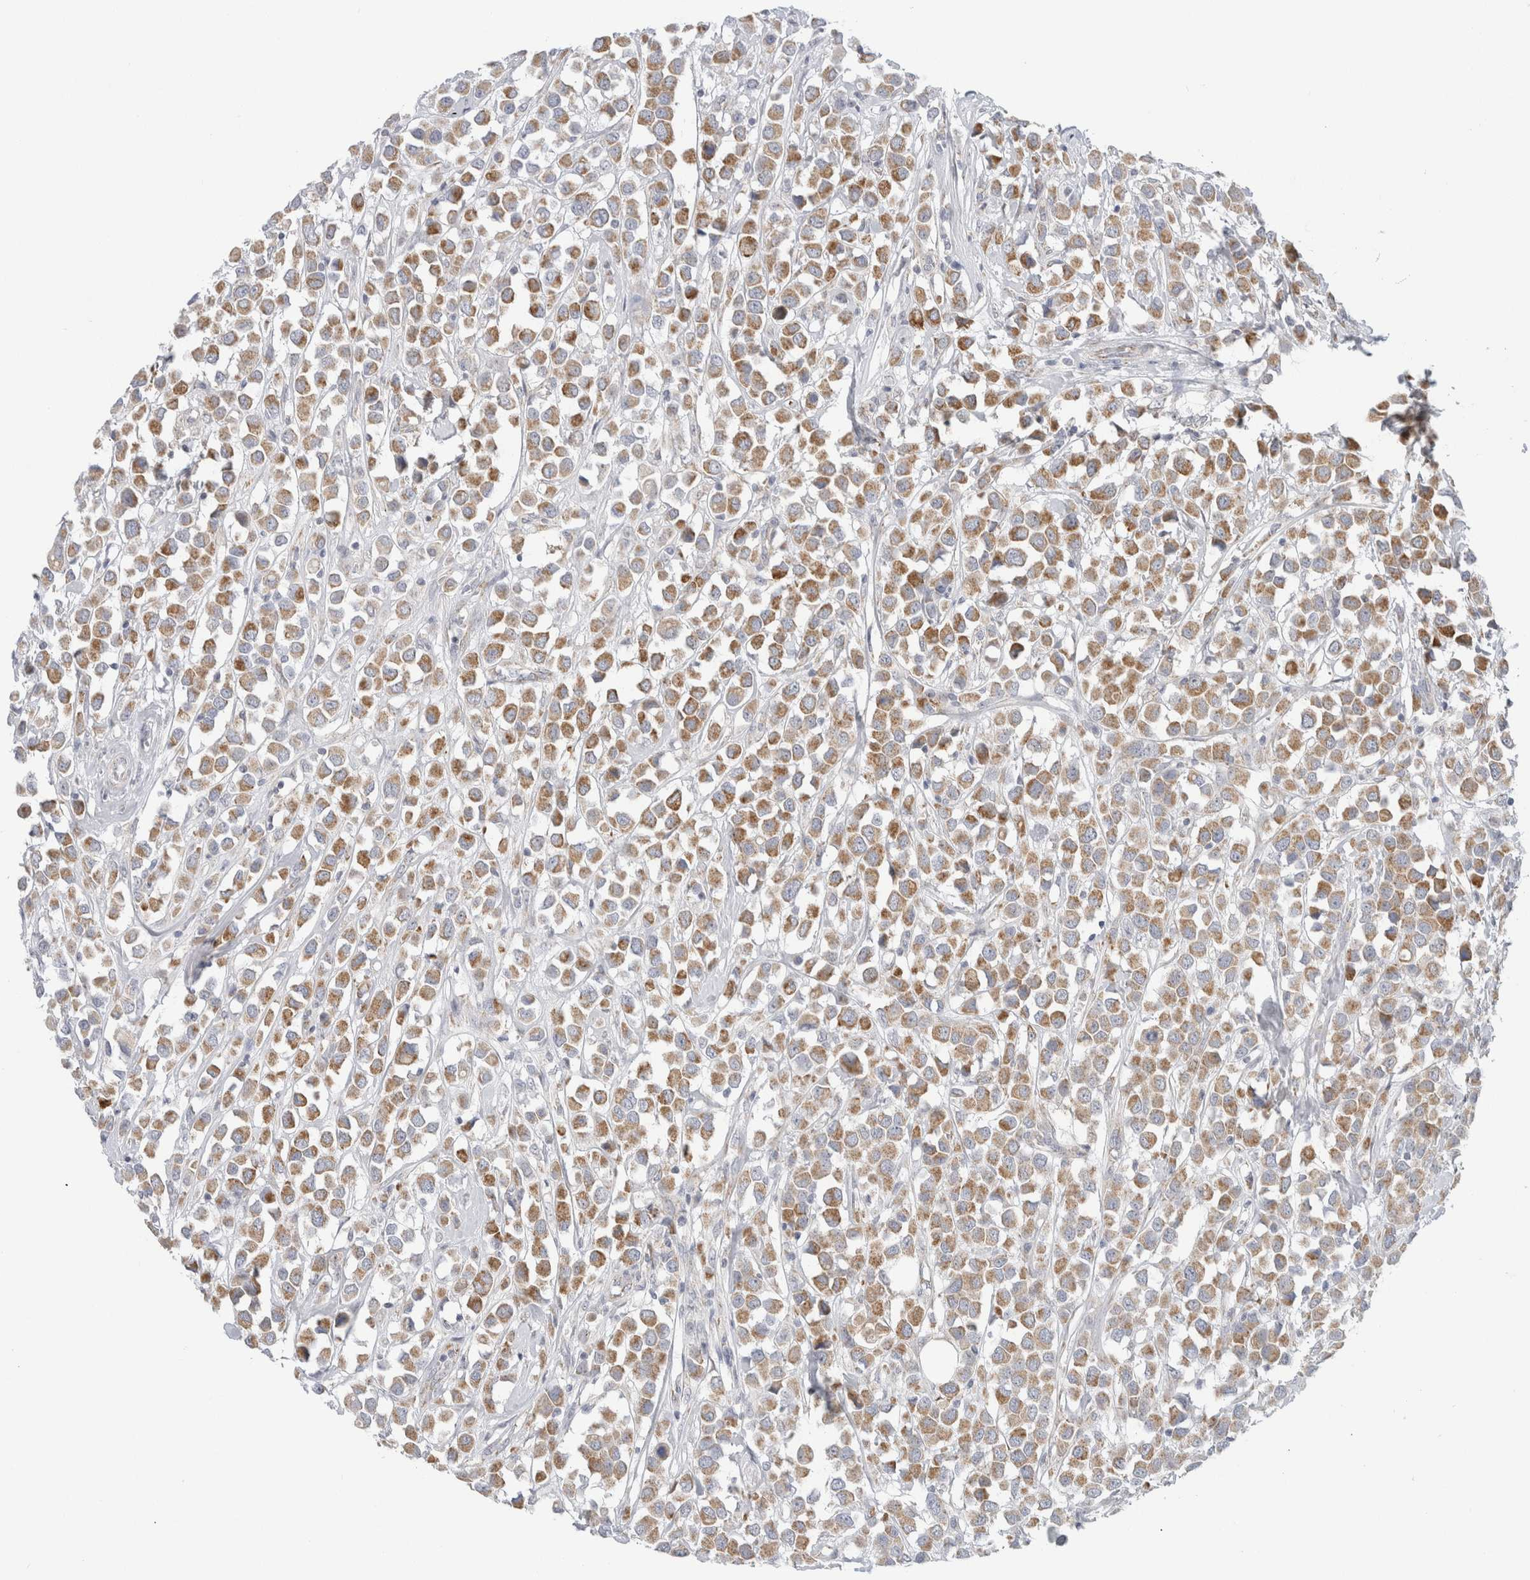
{"staining": {"intensity": "moderate", "quantity": ">75%", "location": "cytoplasmic/membranous"}, "tissue": "breast cancer", "cell_type": "Tumor cells", "image_type": "cancer", "snomed": [{"axis": "morphology", "description": "Duct carcinoma"}, {"axis": "topography", "description": "Breast"}], "caption": "Immunohistochemical staining of breast infiltrating ductal carcinoma shows medium levels of moderate cytoplasmic/membranous protein positivity in approximately >75% of tumor cells.", "gene": "FAHD1", "patient": {"sex": "female", "age": 61}}